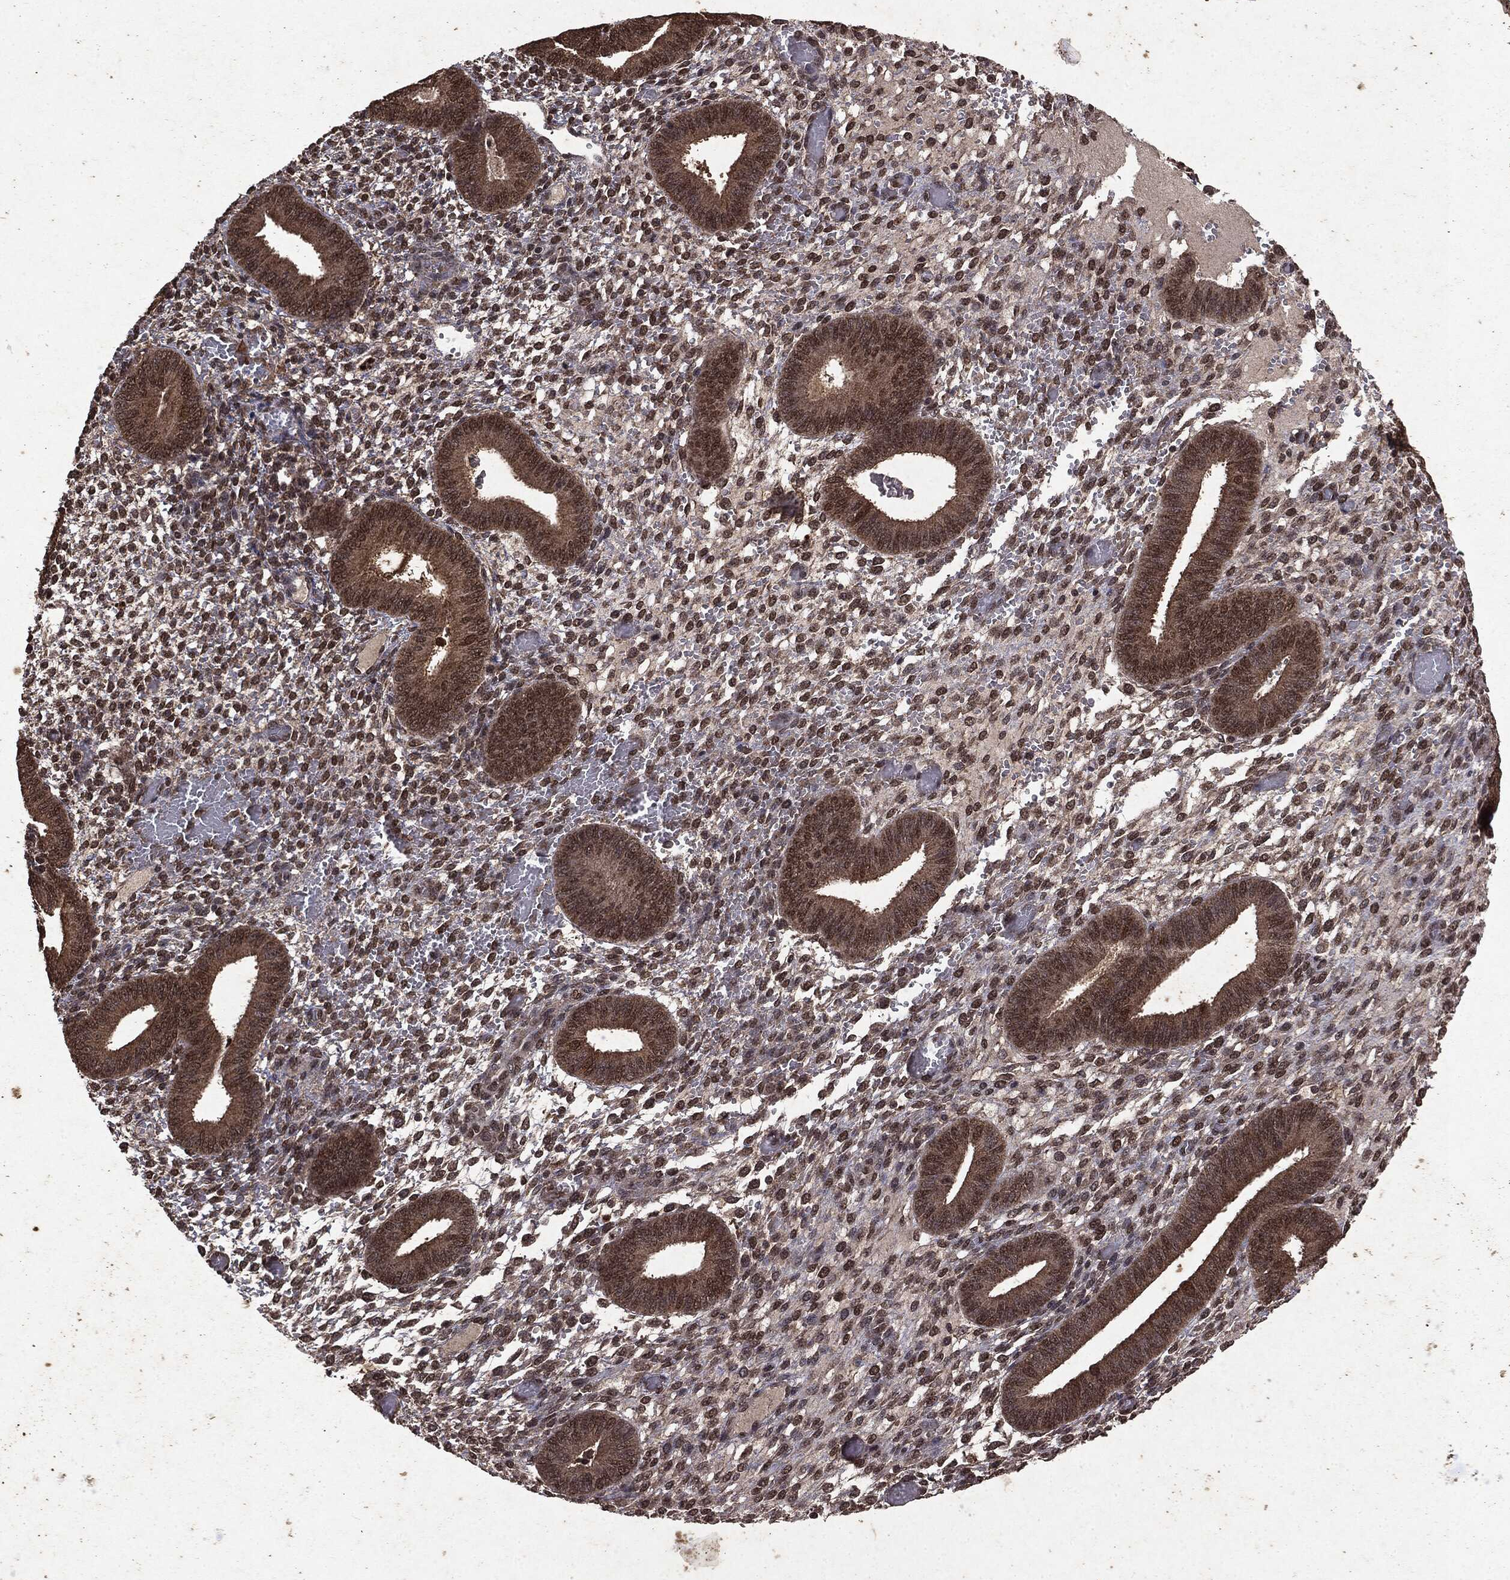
{"staining": {"intensity": "moderate", "quantity": ">75%", "location": "nuclear"}, "tissue": "endometrium", "cell_type": "Cells in endometrial stroma", "image_type": "normal", "snomed": [{"axis": "morphology", "description": "Normal tissue, NOS"}, {"axis": "topography", "description": "Endometrium"}], "caption": "This image reveals benign endometrium stained with immunohistochemistry (IHC) to label a protein in brown. The nuclear of cells in endometrial stroma show moderate positivity for the protein. Nuclei are counter-stained blue.", "gene": "PEBP1", "patient": {"sex": "female", "age": 42}}